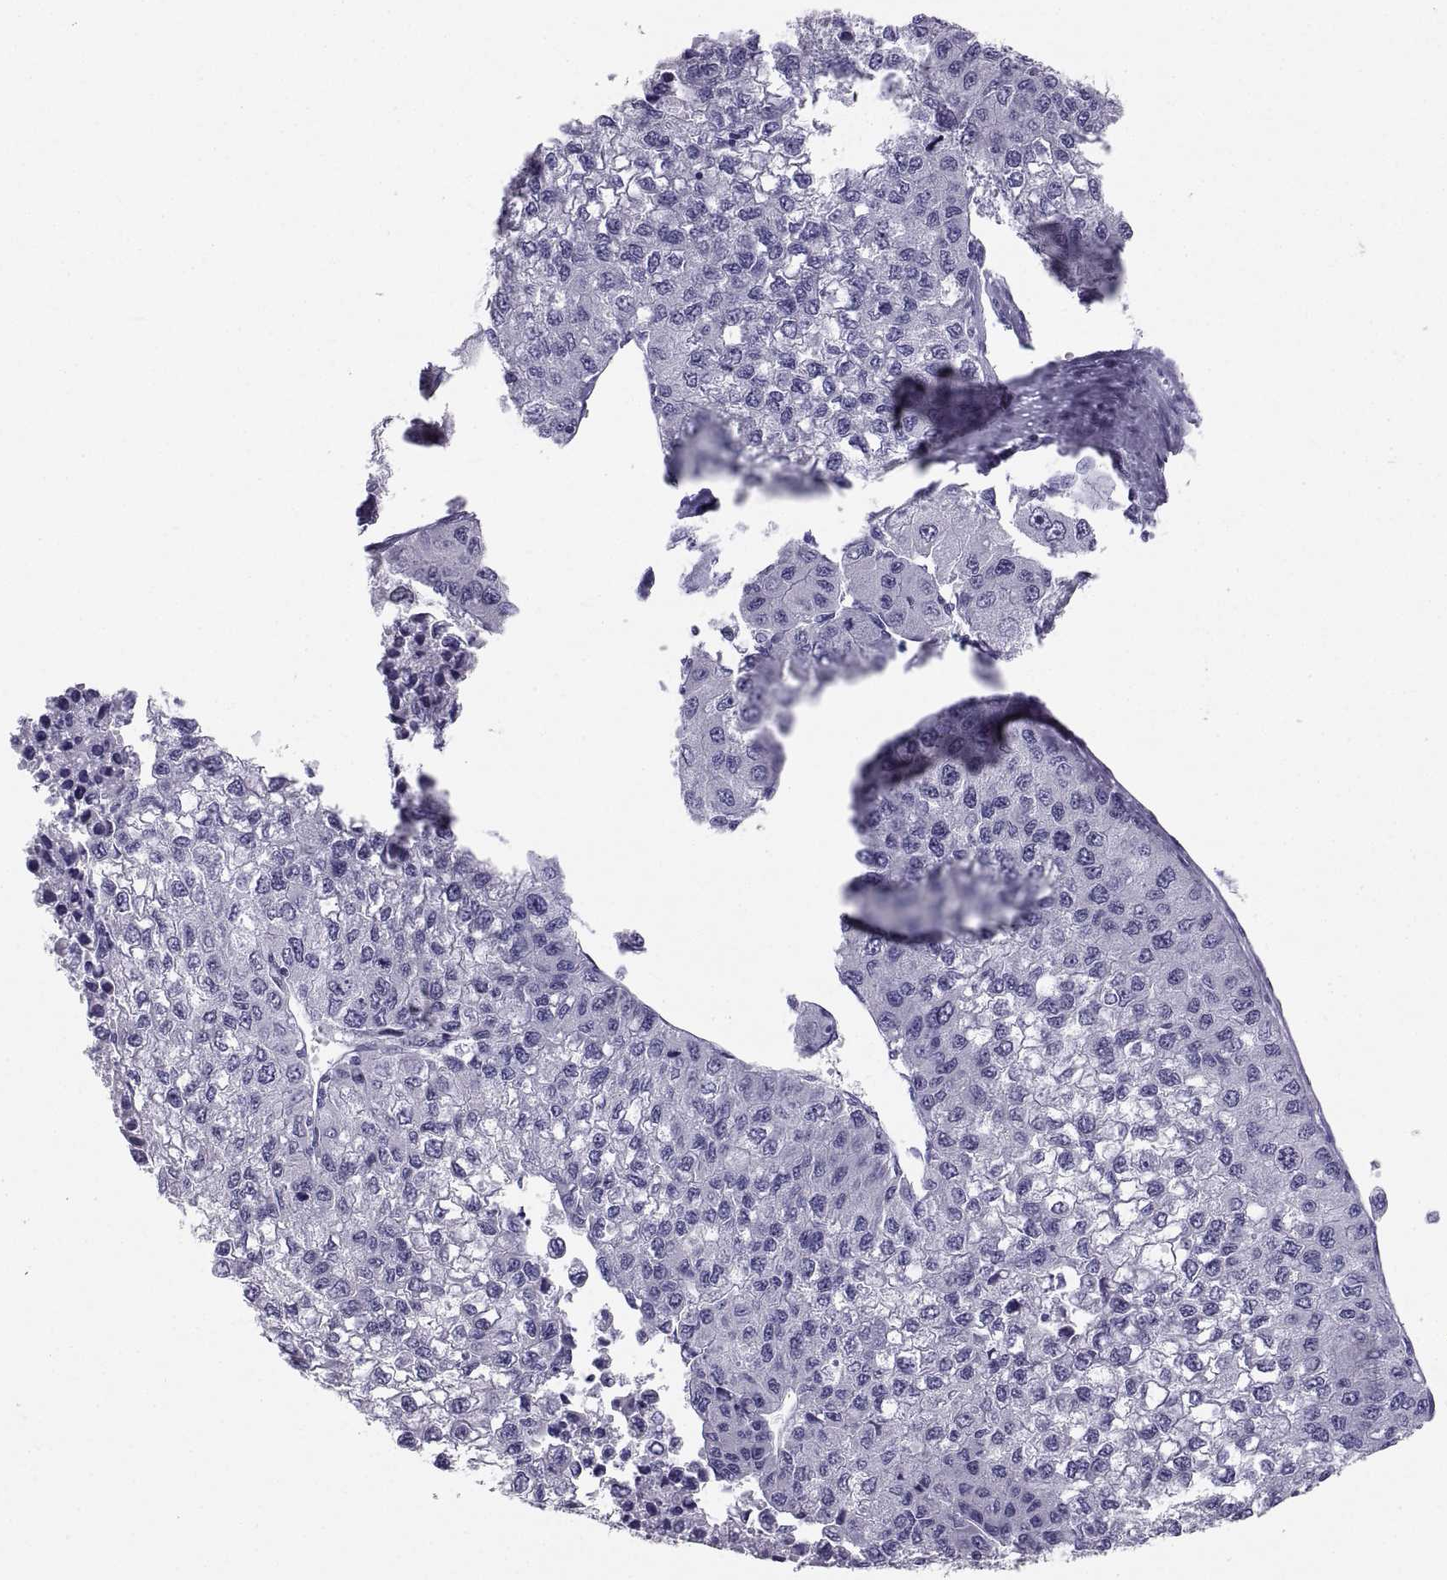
{"staining": {"intensity": "negative", "quantity": "none", "location": "none"}, "tissue": "liver cancer", "cell_type": "Tumor cells", "image_type": "cancer", "snomed": [{"axis": "morphology", "description": "Carcinoma, Hepatocellular, NOS"}, {"axis": "topography", "description": "Liver"}], "caption": "Immunohistochemistry (IHC) micrograph of neoplastic tissue: liver cancer (hepatocellular carcinoma) stained with DAB reveals no significant protein positivity in tumor cells. Brightfield microscopy of immunohistochemistry (IHC) stained with DAB (3,3'-diaminobenzidine) (brown) and hematoxylin (blue), captured at high magnification.", "gene": "PCSK1N", "patient": {"sex": "female", "age": 66}}